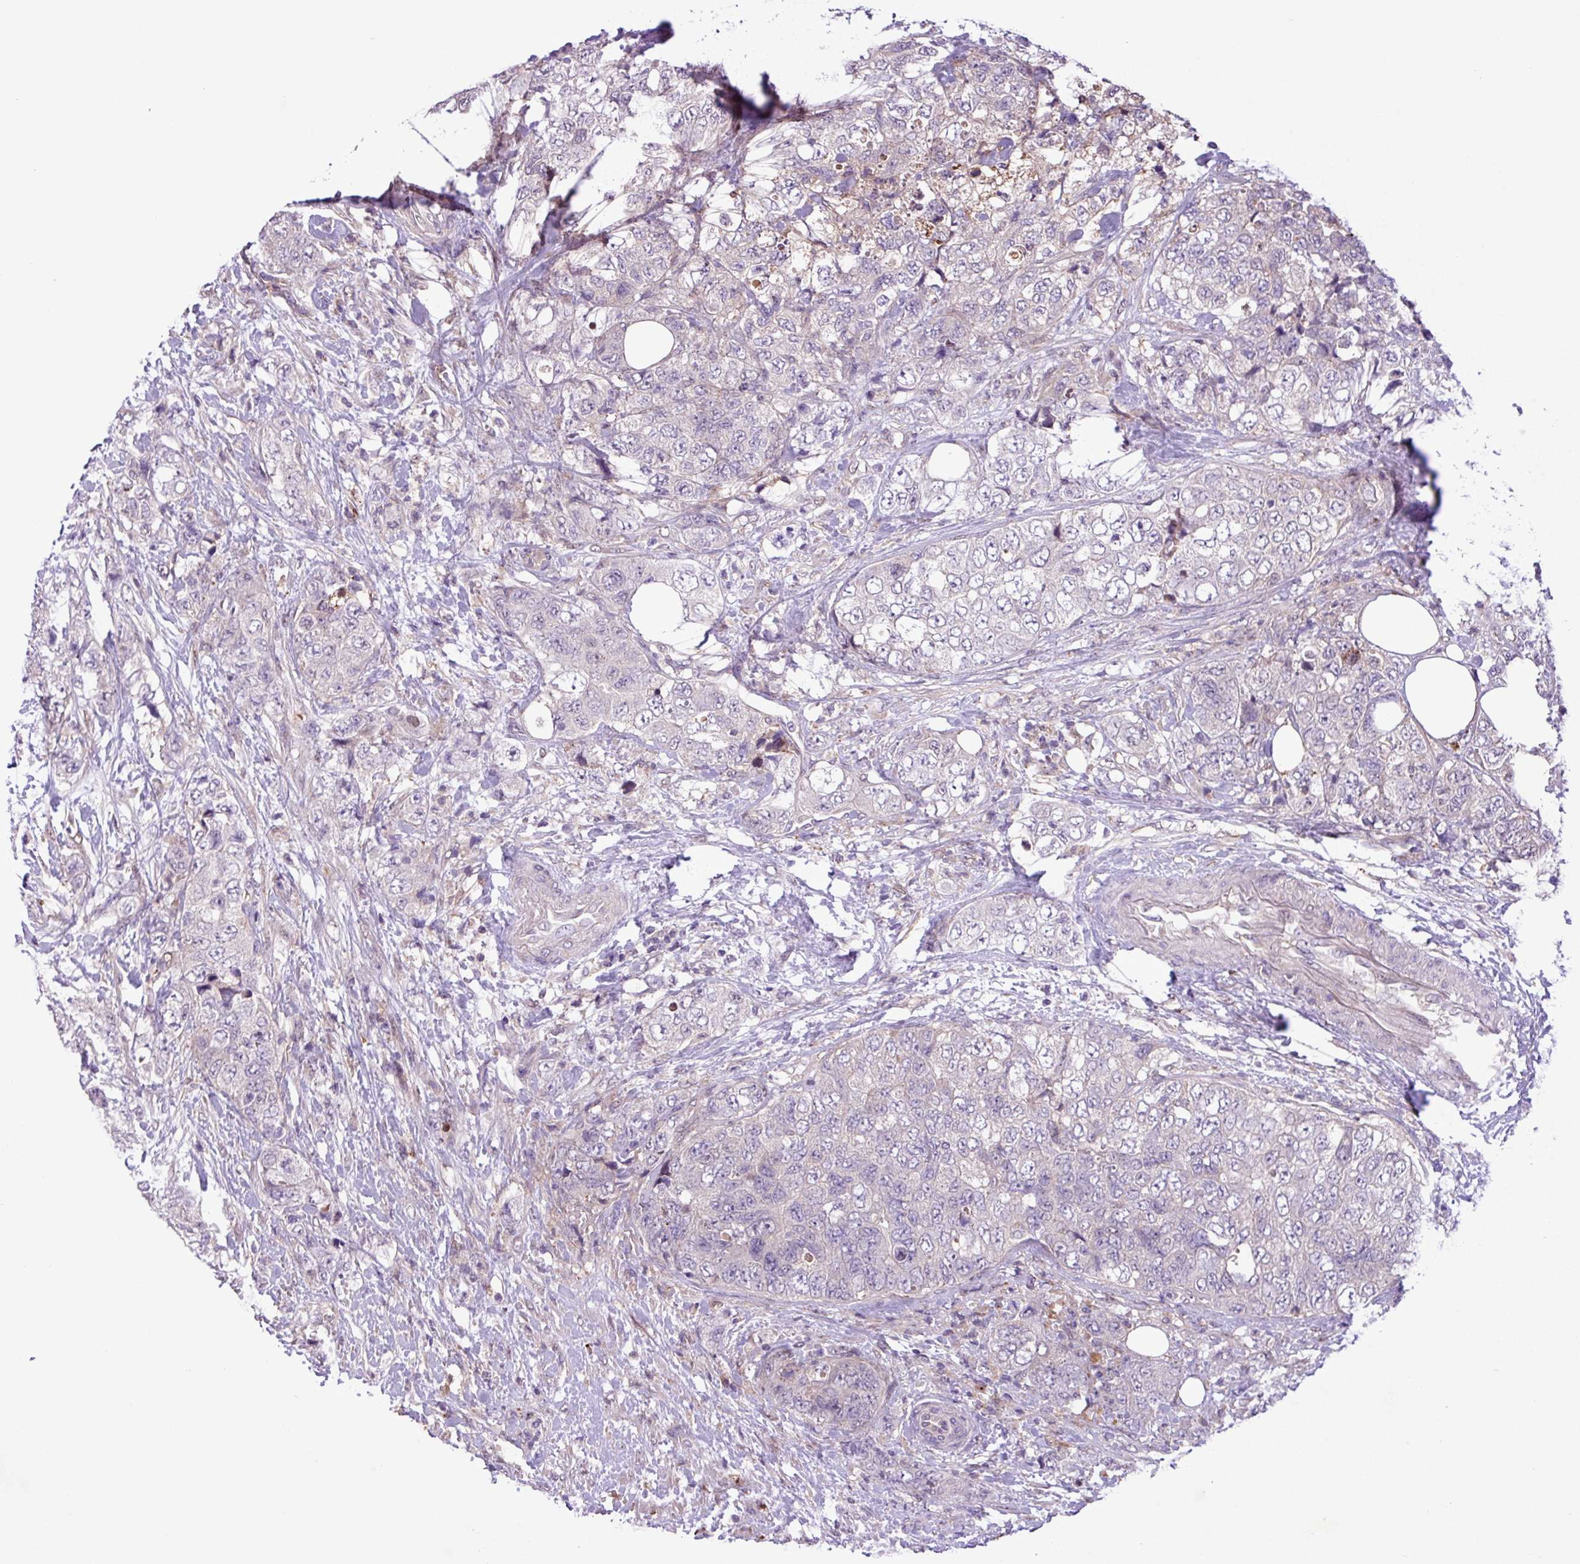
{"staining": {"intensity": "negative", "quantity": "none", "location": "none"}, "tissue": "urothelial cancer", "cell_type": "Tumor cells", "image_type": "cancer", "snomed": [{"axis": "morphology", "description": "Urothelial carcinoma, High grade"}, {"axis": "topography", "description": "Urinary bladder"}], "caption": "A photomicrograph of human high-grade urothelial carcinoma is negative for staining in tumor cells. Brightfield microscopy of immunohistochemistry stained with DAB (brown) and hematoxylin (blue), captured at high magnification.", "gene": "RPP25L", "patient": {"sex": "female", "age": 78}}